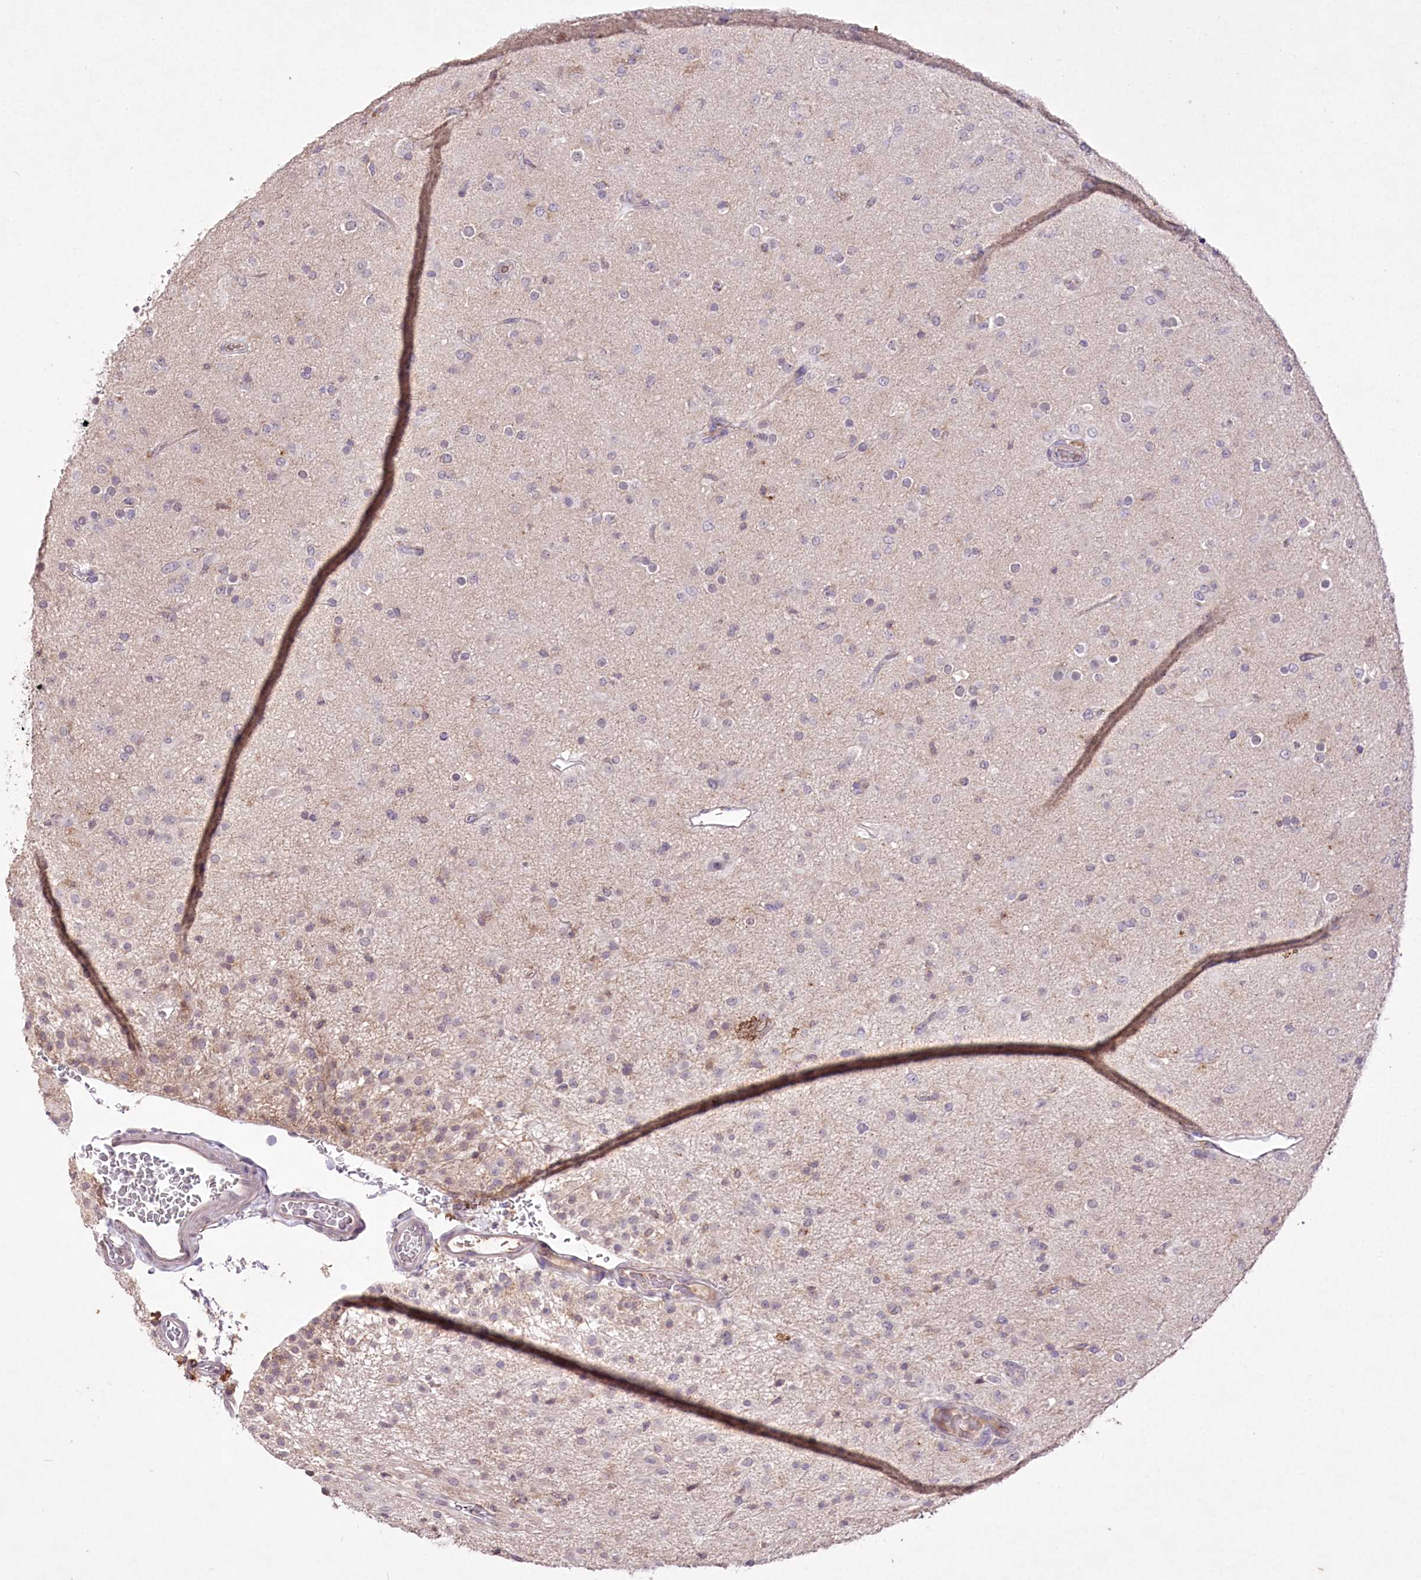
{"staining": {"intensity": "negative", "quantity": "none", "location": "none"}, "tissue": "glioma", "cell_type": "Tumor cells", "image_type": "cancer", "snomed": [{"axis": "morphology", "description": "Glioma, malignant, Low grade"}, {"axis": "topography", "description": "Brain"}], "caption": "This is an IHC image of glioma. There is no positivity in tumor cells.", "gene": "ENPP1", "patient": {"sex": "male", "age": 65}}